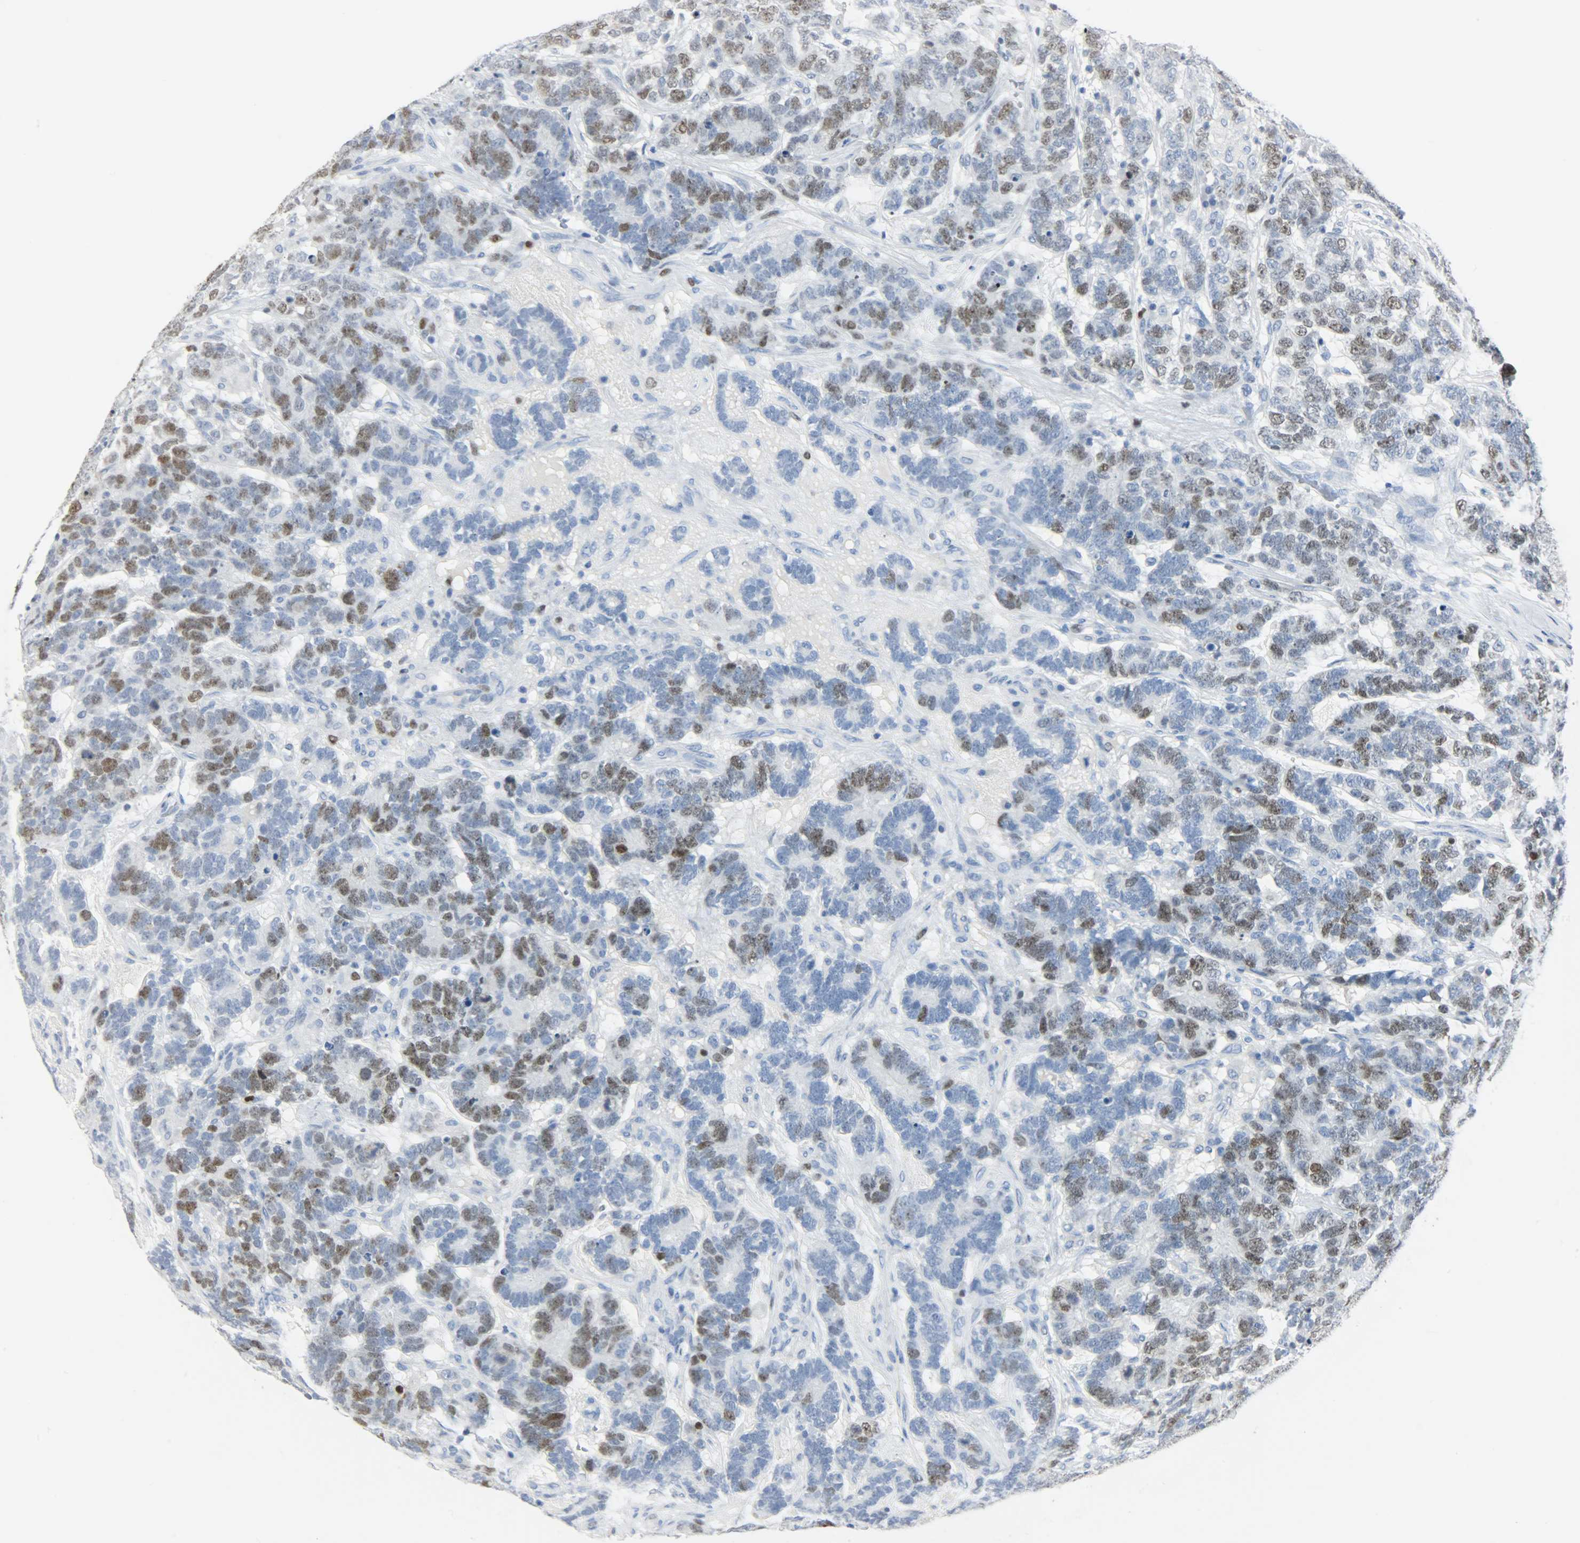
{"staining": {"intensity": "moderate", "quantity": "25%-75%", "location": "nuclear"}, "tissue": "testis cancer", "cell_type": "Tumor cells", "image_type": "cancer", "snomed": [{"axis": "morphology", "description": "Carcinoma, Embryonal, NOS"}, {"axis": "topography", "description": "Testis"}], "caption": "There is medium levels of moderate nuclear expression in tumor cells of testis embryonal carcinoma, as demonstrated by immunohistochemical staining (brown color).", "gene": "HELLS", "patient": {"sex": "male", "age": 26}}